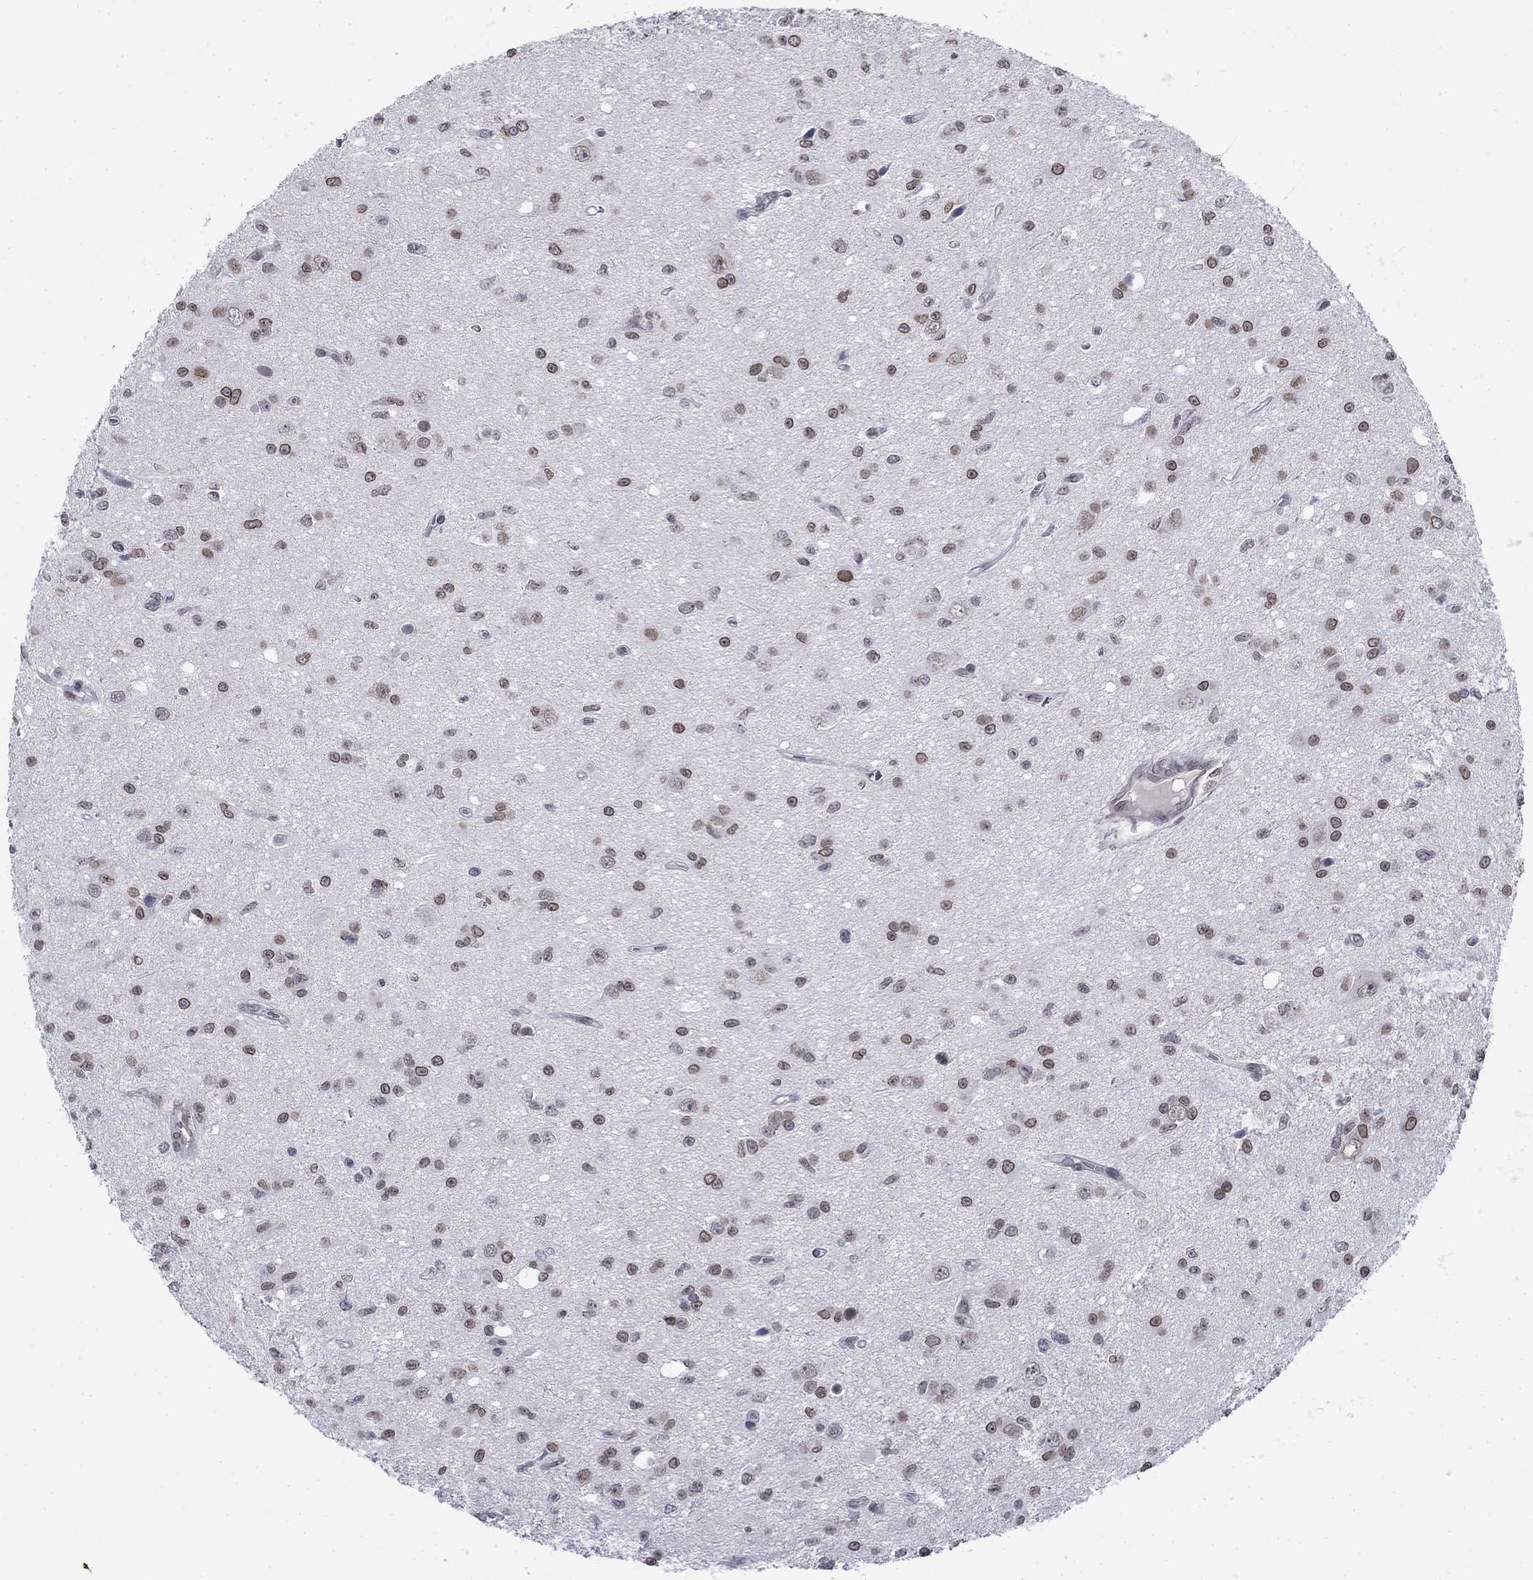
{"staining": {"intensity": "strong", "quantity": "25%-75%", "location": "cytoplasmic/membranous,nuclear"}, "tissue": "glioma", "cell_type": "Tumor cells", "image_type": "cancer", "snomed": [{"axis": "morphology", "description": "Glioma, malignant, Low grade"}, {"axis": "topography", "description": "Brain"}], "caption": "DAB (3,3'-diaminobenzidine) immunohistochemical staining of human glioma shows strong cytoplasmic/membranous and nuclear protein staining in approximately 25%-75% of tumor cells.", "gene": "TOR1AIP1", "patient": {"sex": "female", "age": 45}}